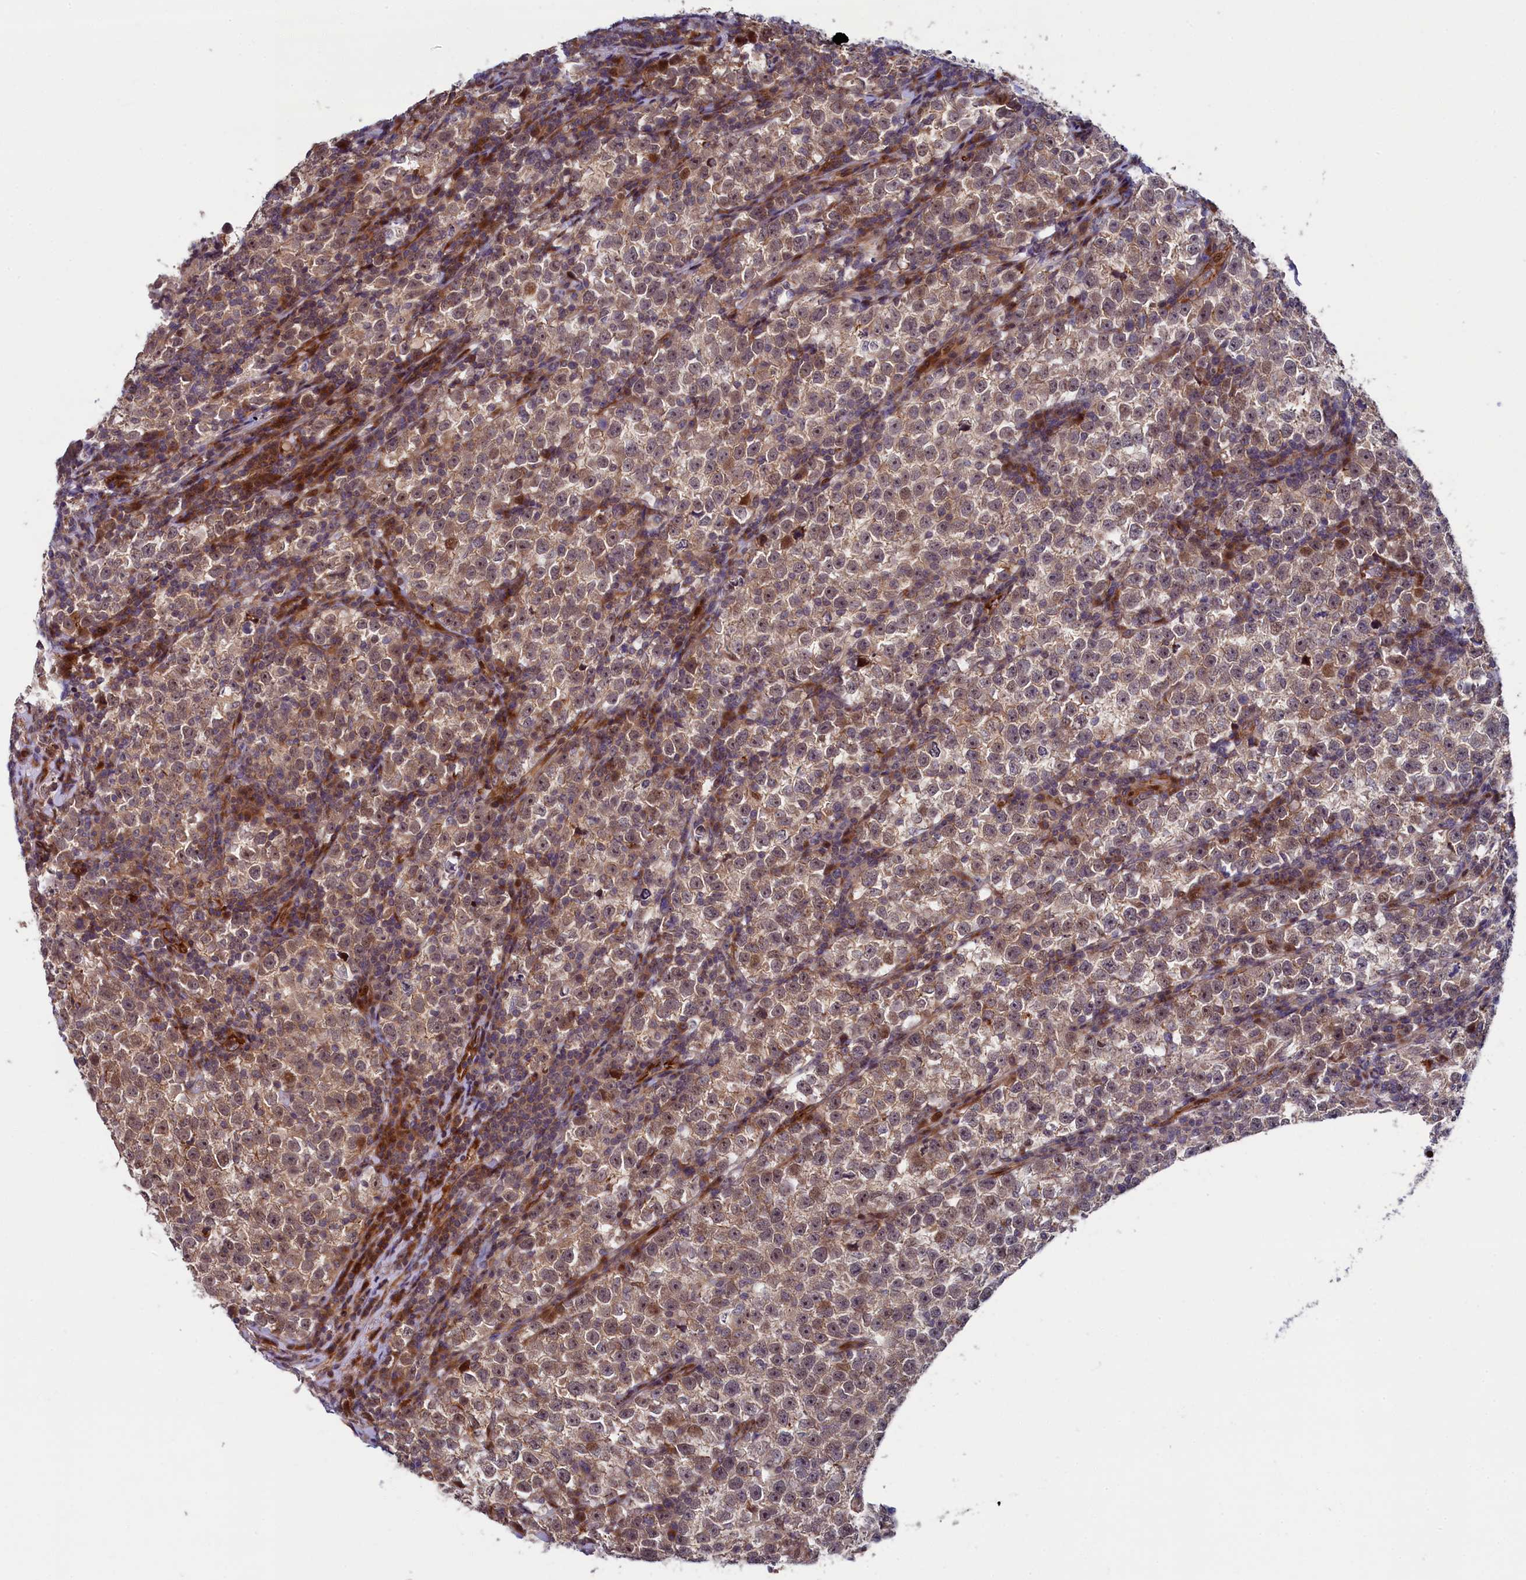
{"staining": {"intensity": "weak", "quantity": ">75%", "location": "cytoplasmic/membranous,nuclear"}, "tissue": "testis cancer", "cell_type": "Tumor cells", "image_type": "cancer", "snomed": [{"axis": "morphology", "description": "Normal tissue, NOS"}, {"axis": "morphology", "description": "Seminoma, NOS"}, {"axis": "topography", "description": "Testis"}], "caption": "This image exhibits immunohistochemistry (IHC) staining of human testis cancer (seminoma), with low weak cytoplasmic/membranous and nuclear expression in approximately >75% of tumor cells.", "gene": "PIK3C3", "patient": {"sex": "male", "age": 43}}